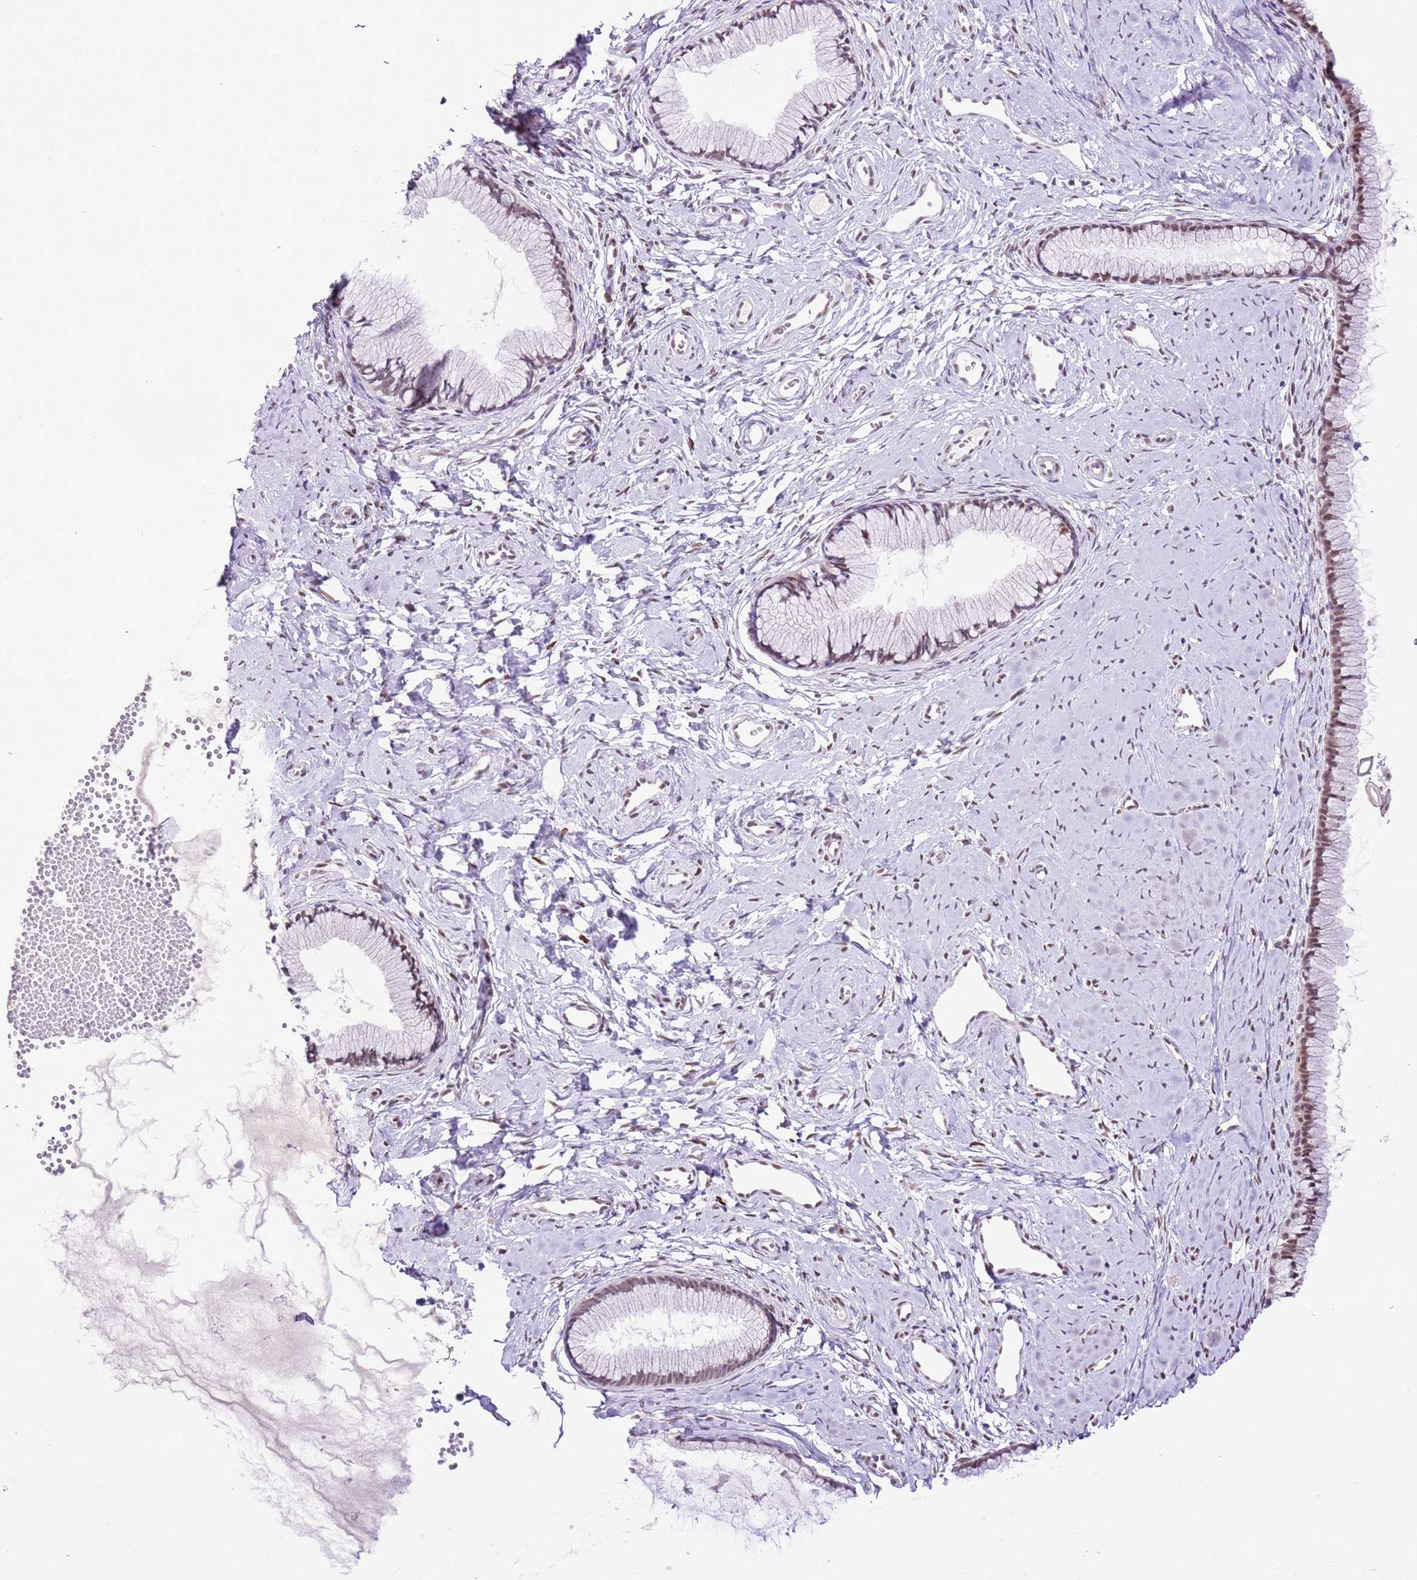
{"staining": {"intensity": "weak", "quantity": "25%-75%", "location": "nuclear"}, "tissue": "cervix", "cell_type": "Glandular cells", "image_type": "normal", "snomed": [{"axis": "morphology", "description": "Normal tissue, NOS"}, {"axis": "topography", "description": "Cervix"}], "caption": "A high-resolution photomicrograph shows IHC staining of normal cervix, which shows weak nuclear expression in about 25%-75% of glandular cells.", "gene": "NACC2", "patient": {"sex": "female", "age": 40}}